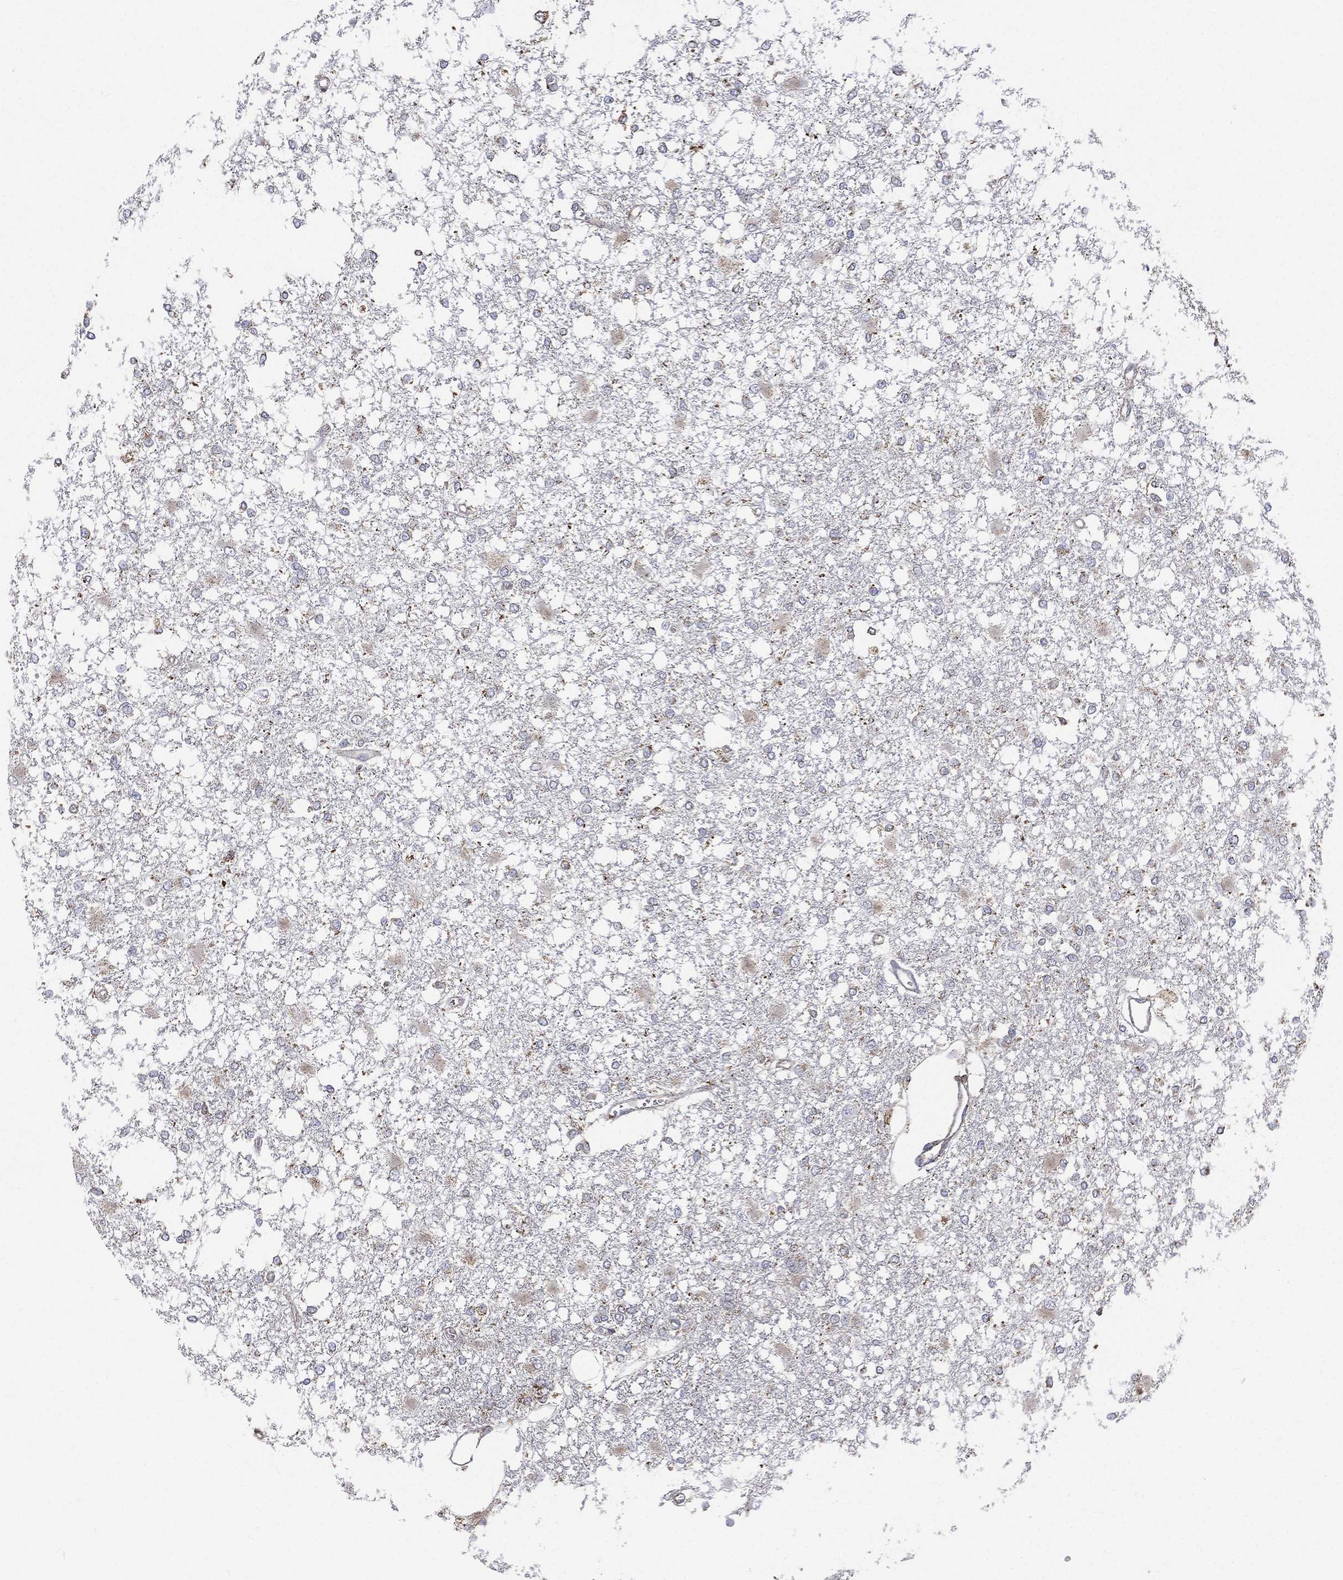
{"staining": {"intensity": "strong", "quantity": "<25%", "location": "cytoplasmic/membranous"}, "tissue": "glioma", "cell_type": "Tumor cells", "image_type": "cancer", "snomed": [{"axis": "morphology", "description": "Glioma, malignant, High grade"}, {"axis": "topography", "description": "Cerebral cortex"}], "caption": "Immunohistochemical staining of malignant glioma (high-grade) reveals medium levels of strong cytoplasmic/membranous staining in about <25% of tumor cells. (DAB IHC with brightfield microscopy, high magnification).", "gene": "RIN3", "patient": {"sex": "male", "age": 79}}